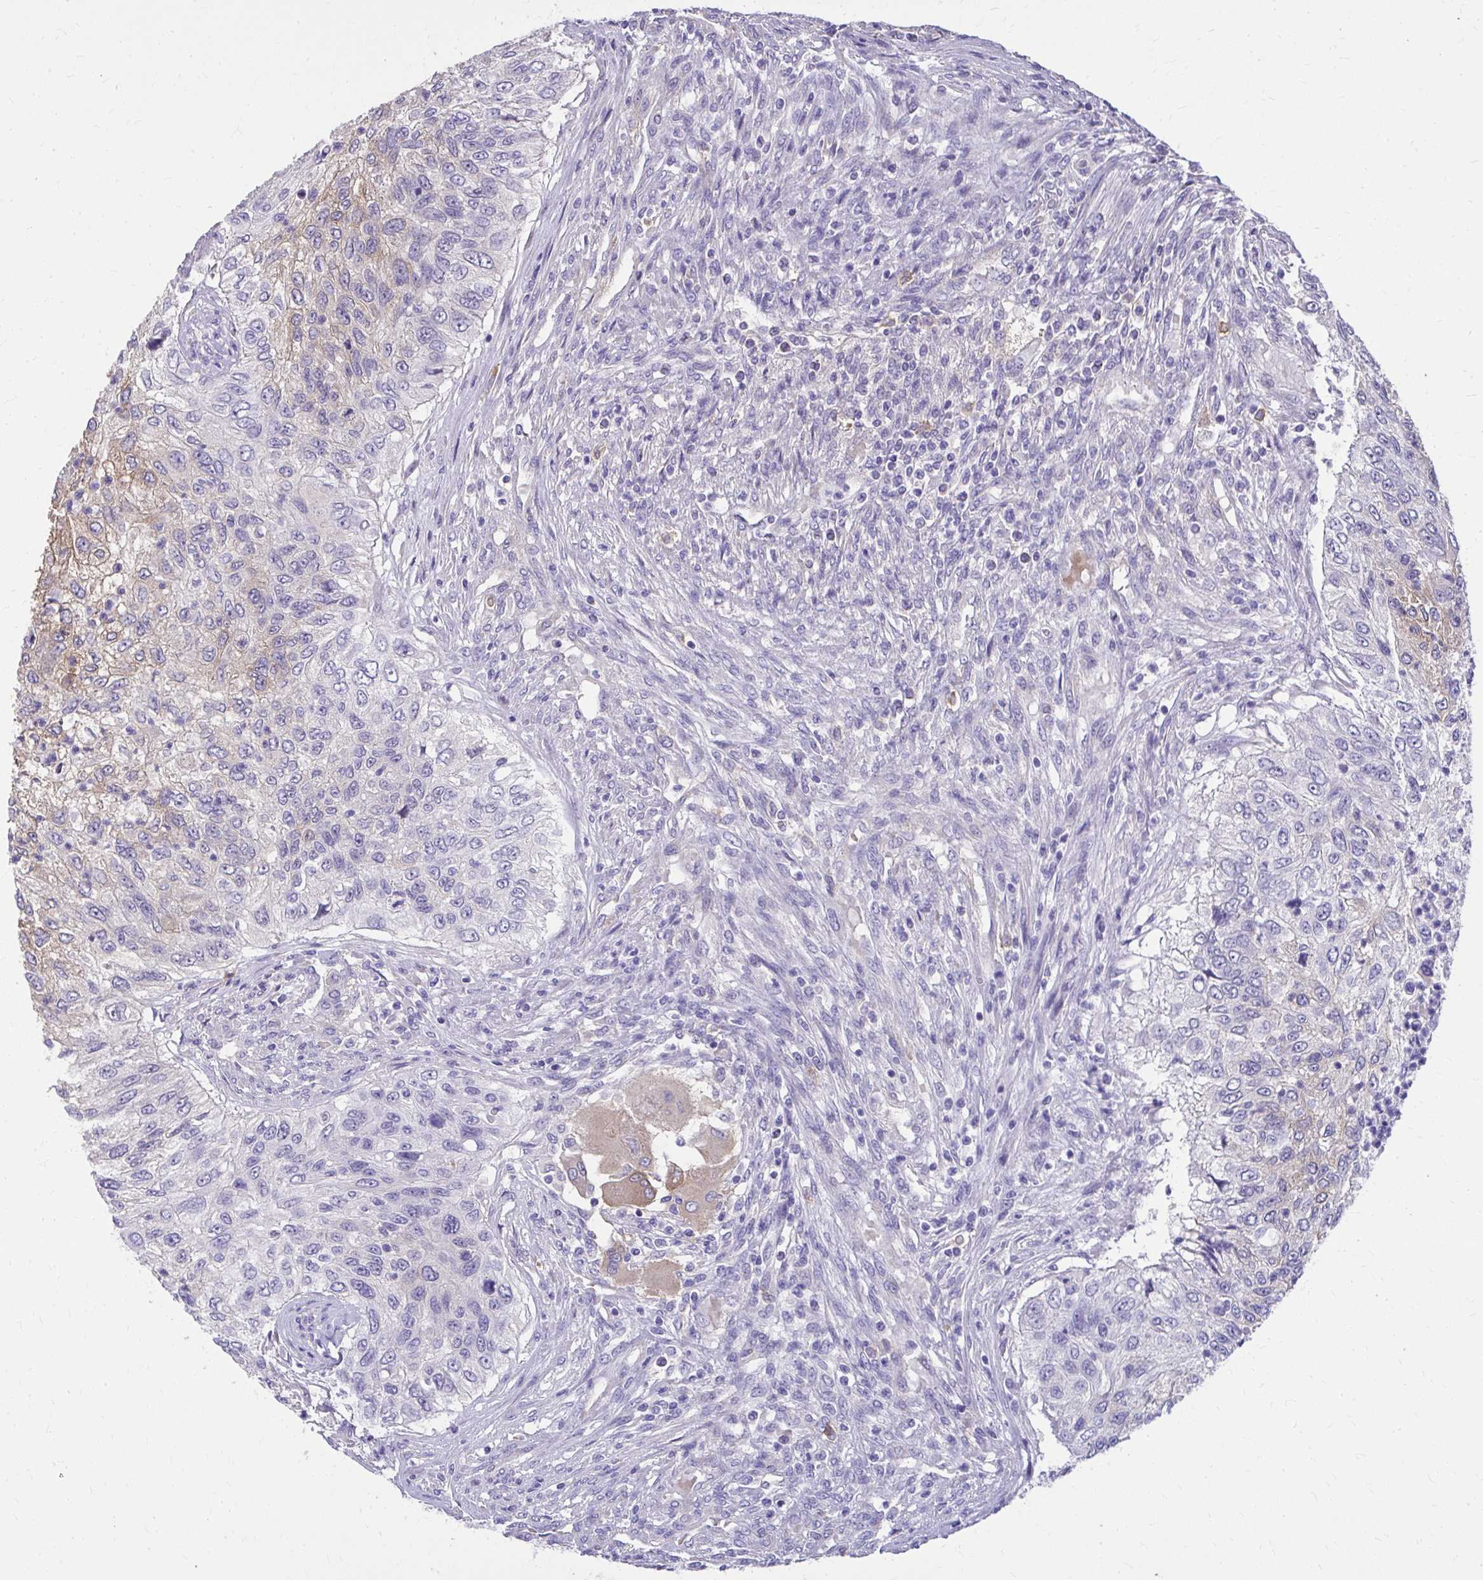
{"staining": {"intensity": "weak", "quantity": "<25%", "location": "cytoplasmic/membranous"}, "tissue": "urothelial cancer", "cell_type": "Tumor cells", "image_type": "cancer", "snomed": [{"axis": "morphology", "description": "Urothelial carcinoma, High grade"}, {"axis": "topography", "description": "Urinary bladder"}], "caption": "A high-resolution image shows immunohistochemistry (IHC) staining of urothelial cancer, which displays no significant positivity in tumor cells.", "gene": "EPB41L1", "patient": {"sex": "female", "age": 60}}